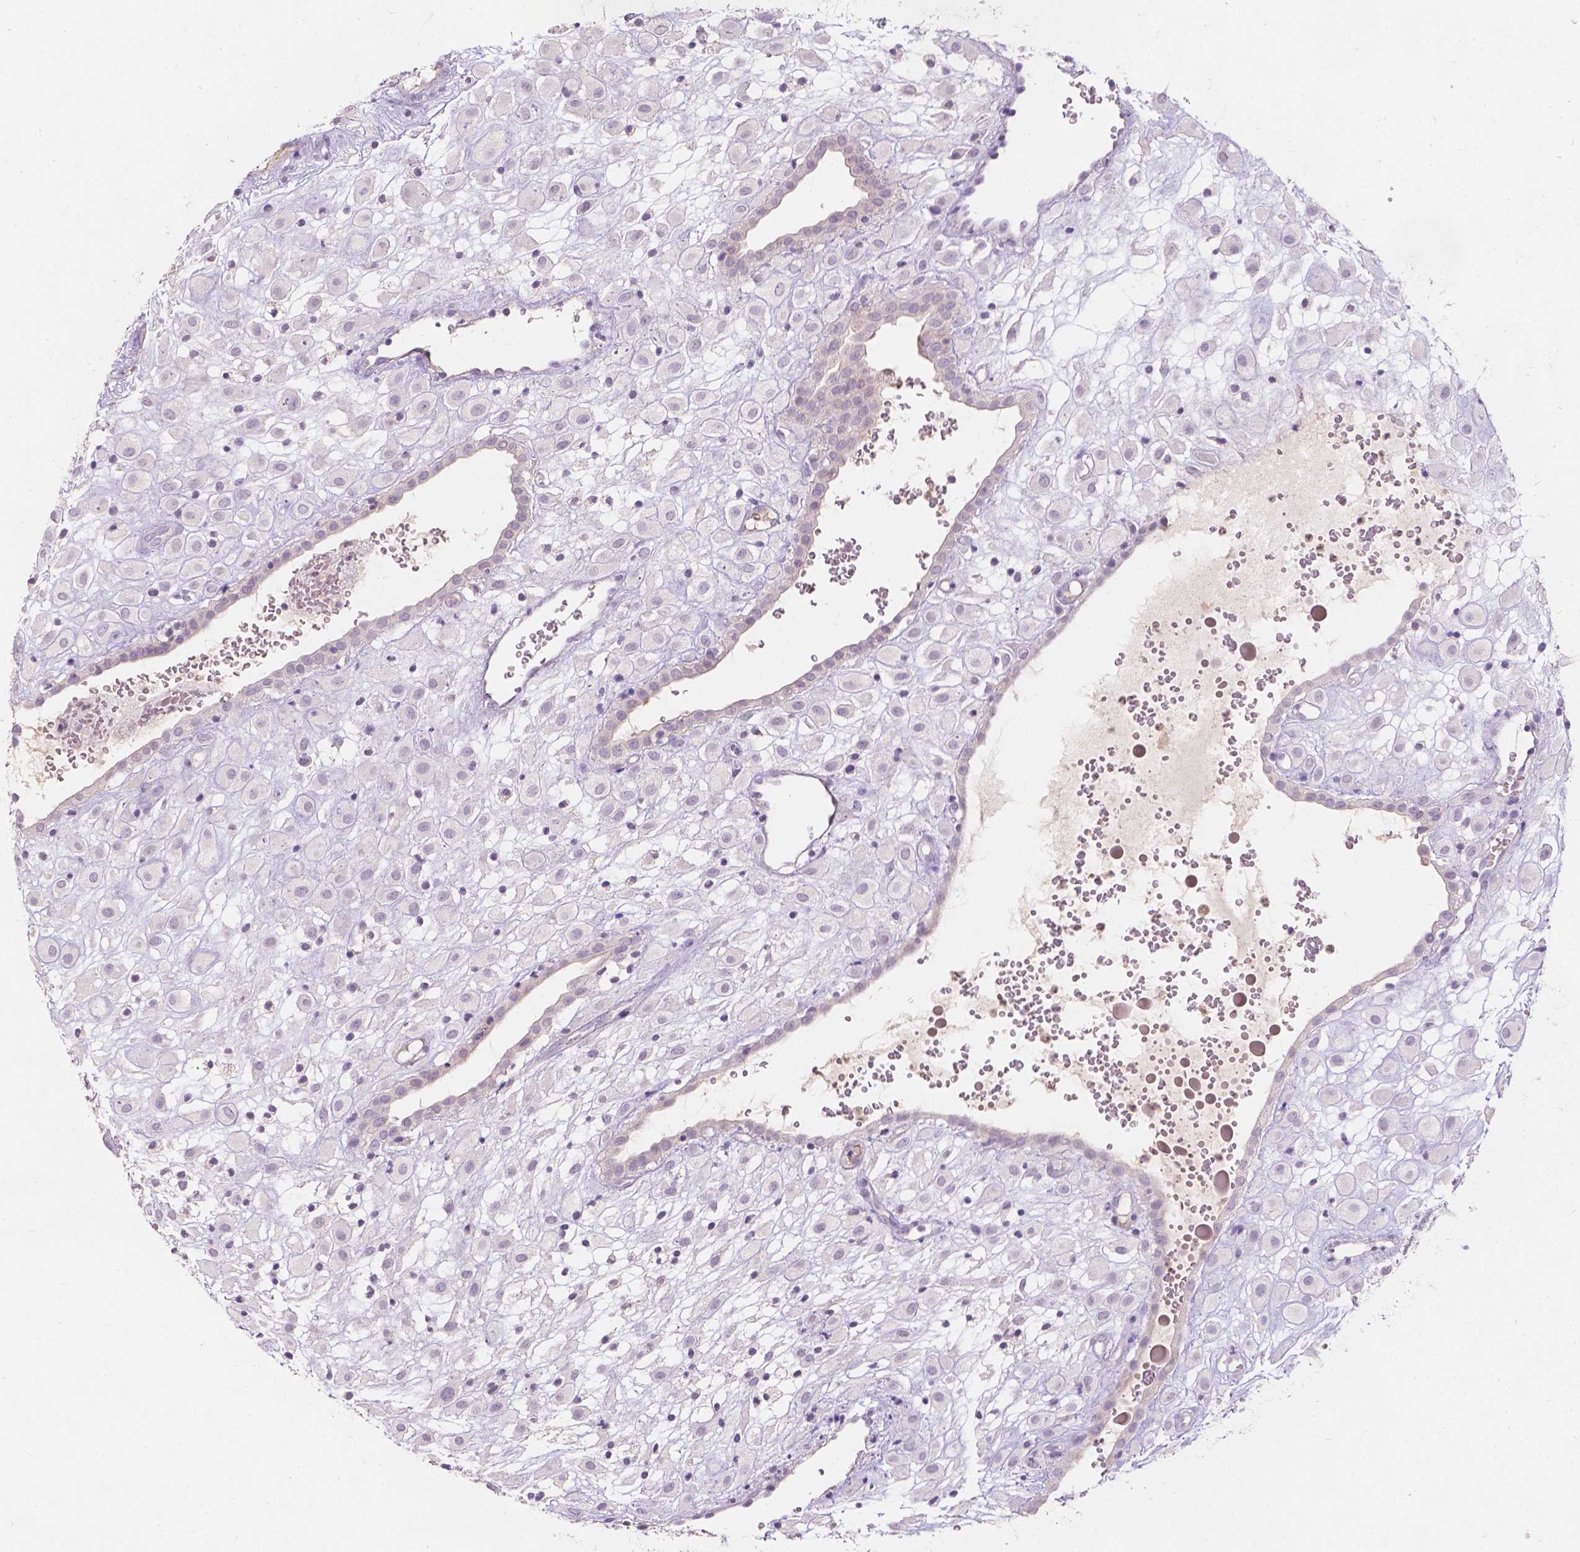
{"staining": {"intensity": "negative", "quantity": "none", "location": "none"}, "tissue": "placenta", "cell_type": "Decidual cells", "image_type": "normal", "snomed": [{"axis": "morphology", "description": "Normal tissue, NOS"}, {"axis": "topography", "description": "Placenta"}], "caption": "High power microscopy micrograph of an IHC histopathology image of normal placenta, revealing no significant staining in decidual cells.", "gene": "DCAF4L1", "patient": {"sex": "female", "age": 24}}